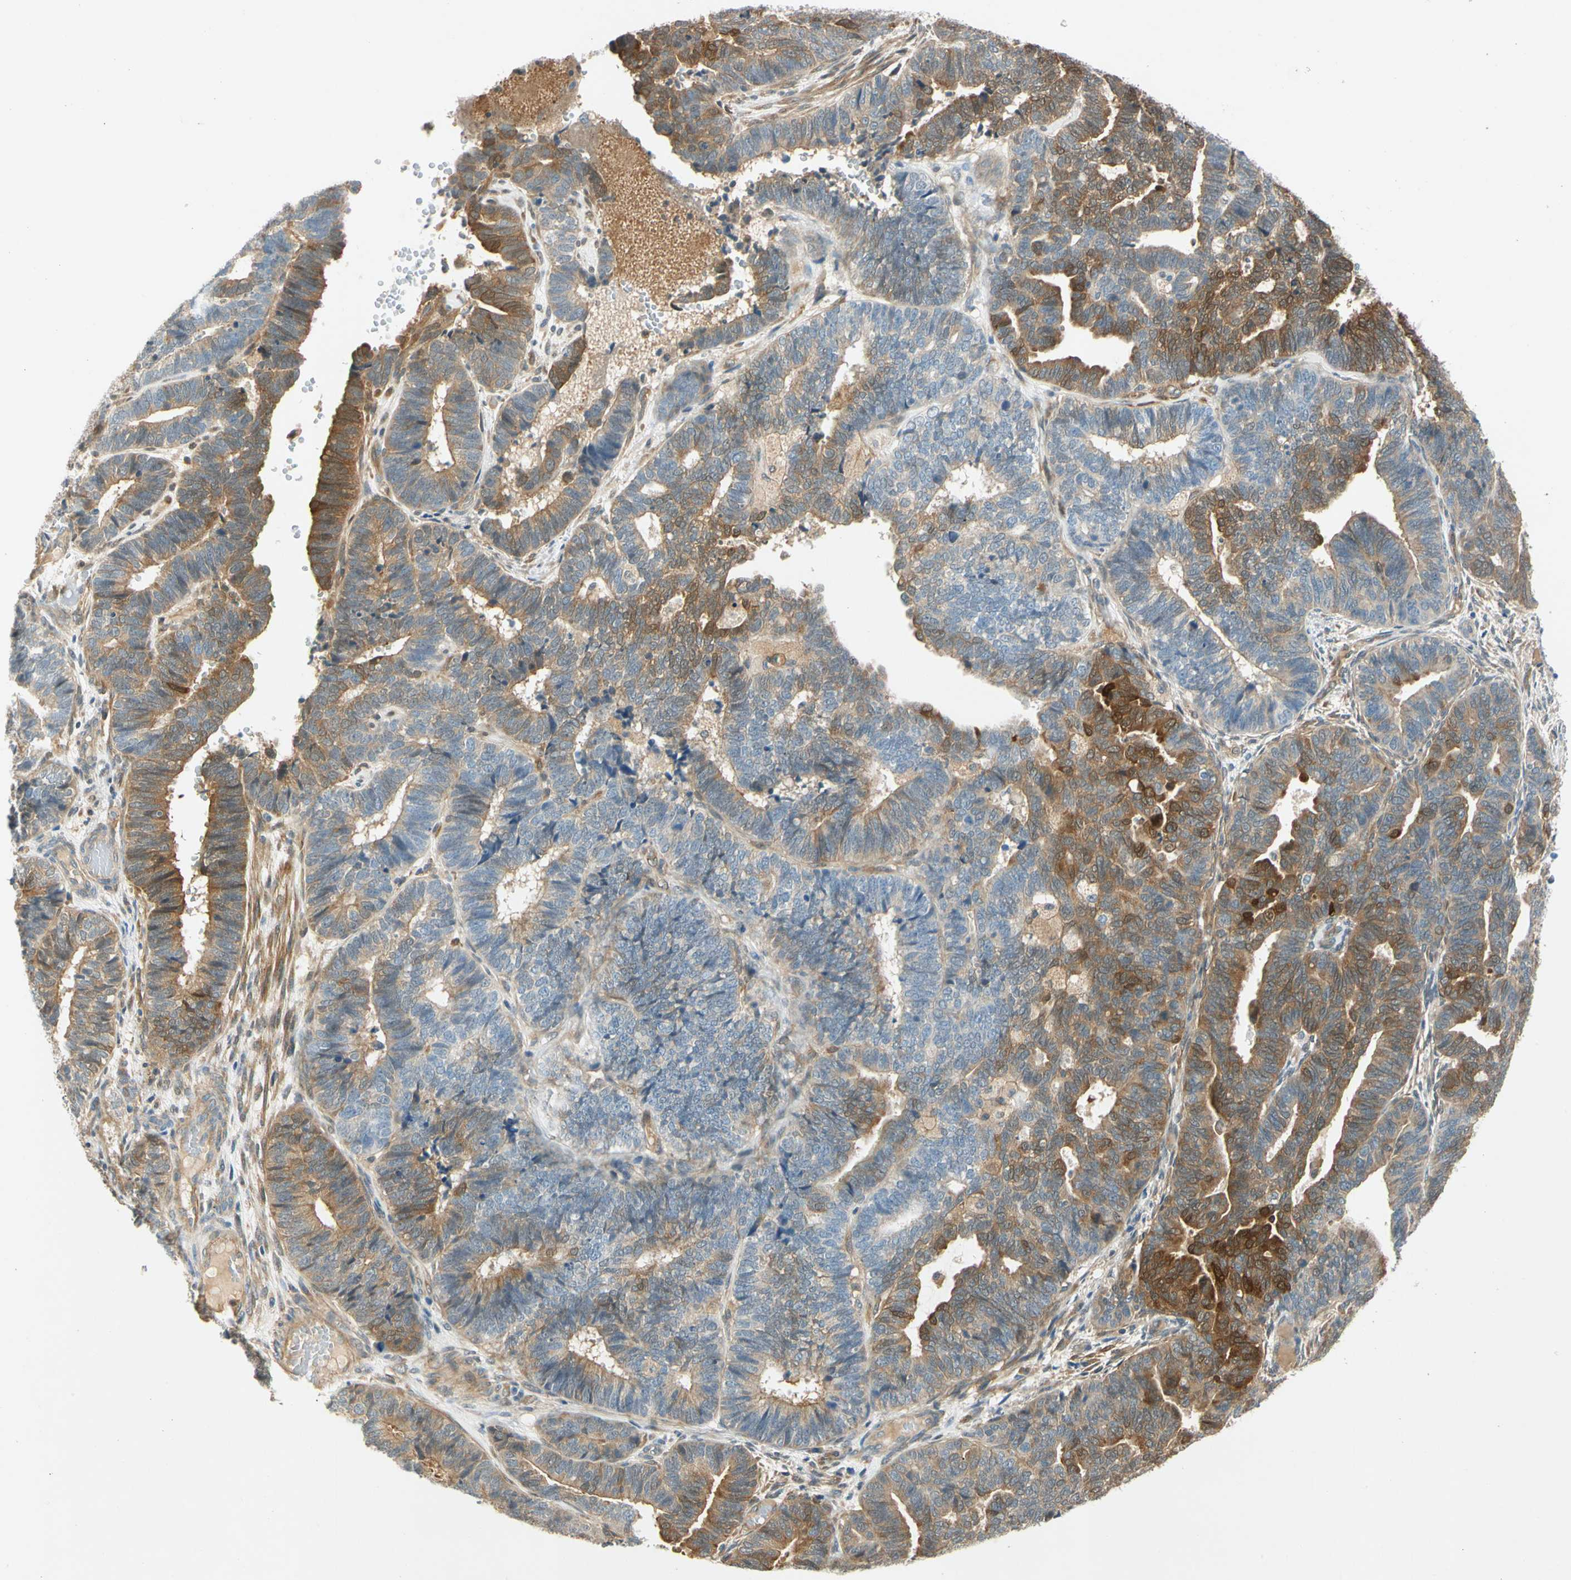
{"staining": {"intensity": "strong", "quantity": "25%-75%", "location": "cytoplasmic/membranous"}, "tissue": "endometrial cancer", "cell_type": "Tumor cells", "image_type": "cancer", "snomed": [{"axis": "morphology", "description": "Adenocarcinoma, NOS"}, {"axis": "topography", "description": "Endometrium"}], "caption": "Human endometrial cancer stained with a protein marker displays strong staining in tumor cells.", "gene": "WIPI1", "patient": {"sex": "female", "age": 70}}